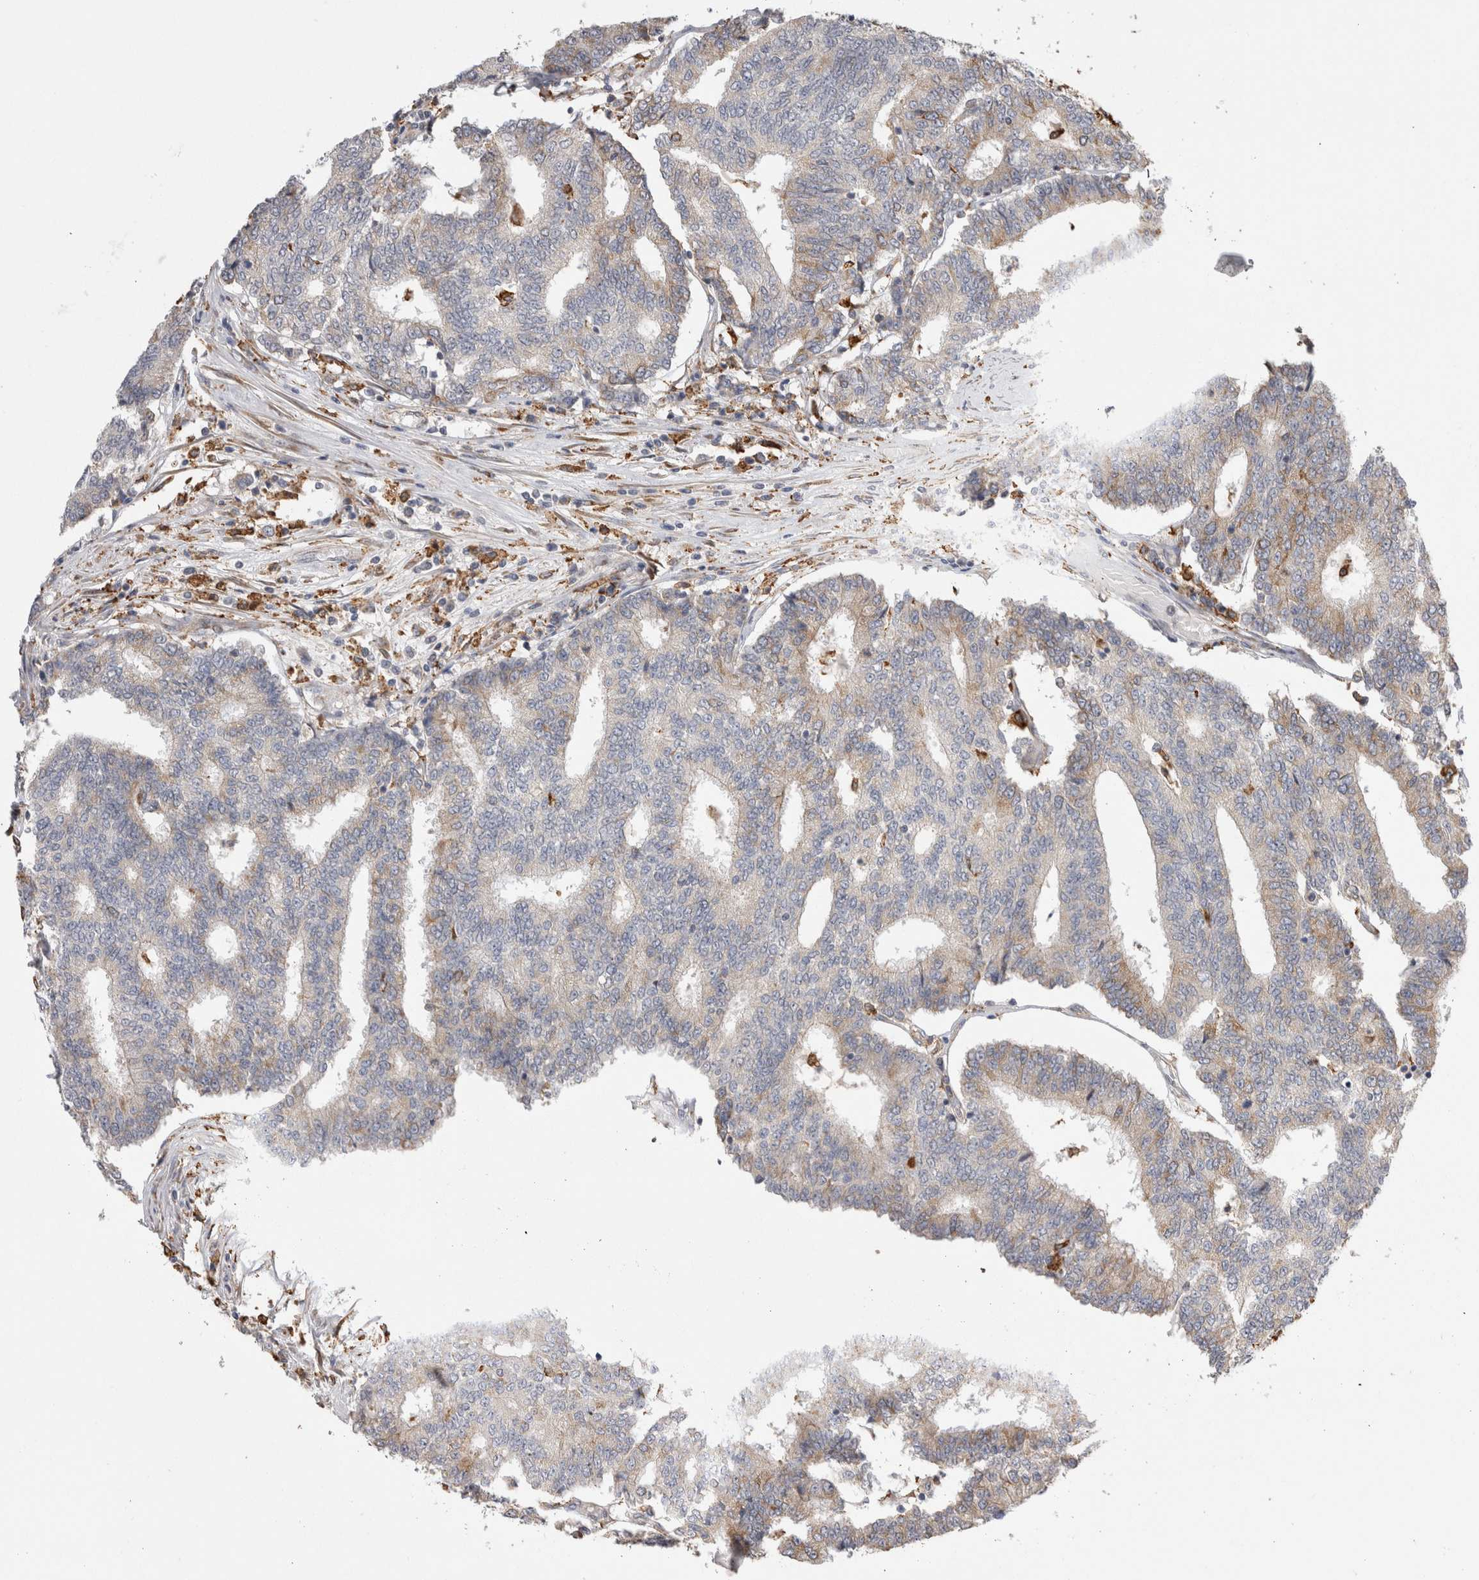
{"staining": {"intensity": "weak", "quantity": "<25%", "location": "cytoplasmic/membranous"}, "tissue": "prostate cancer", "cell_type": "Tumor cells", "image_type": "cancer", "snomed": [{"axis": "morphology", "description": "Normal tissue, NOS"}, {"axis": "morphology", "description": "Adenocarcinoma, High grade"}, {"axis": "topography", "description": "Prostate"}, {"axis": "topography", "description": "Seminal veicle"}], "caption": "Protein analysis of high-grade adenocarcinoma (prostate) shows no significant positivity in tumor cells.", "gene": "LRPAP1", "patient": {"sex": "male", "age": 55}}